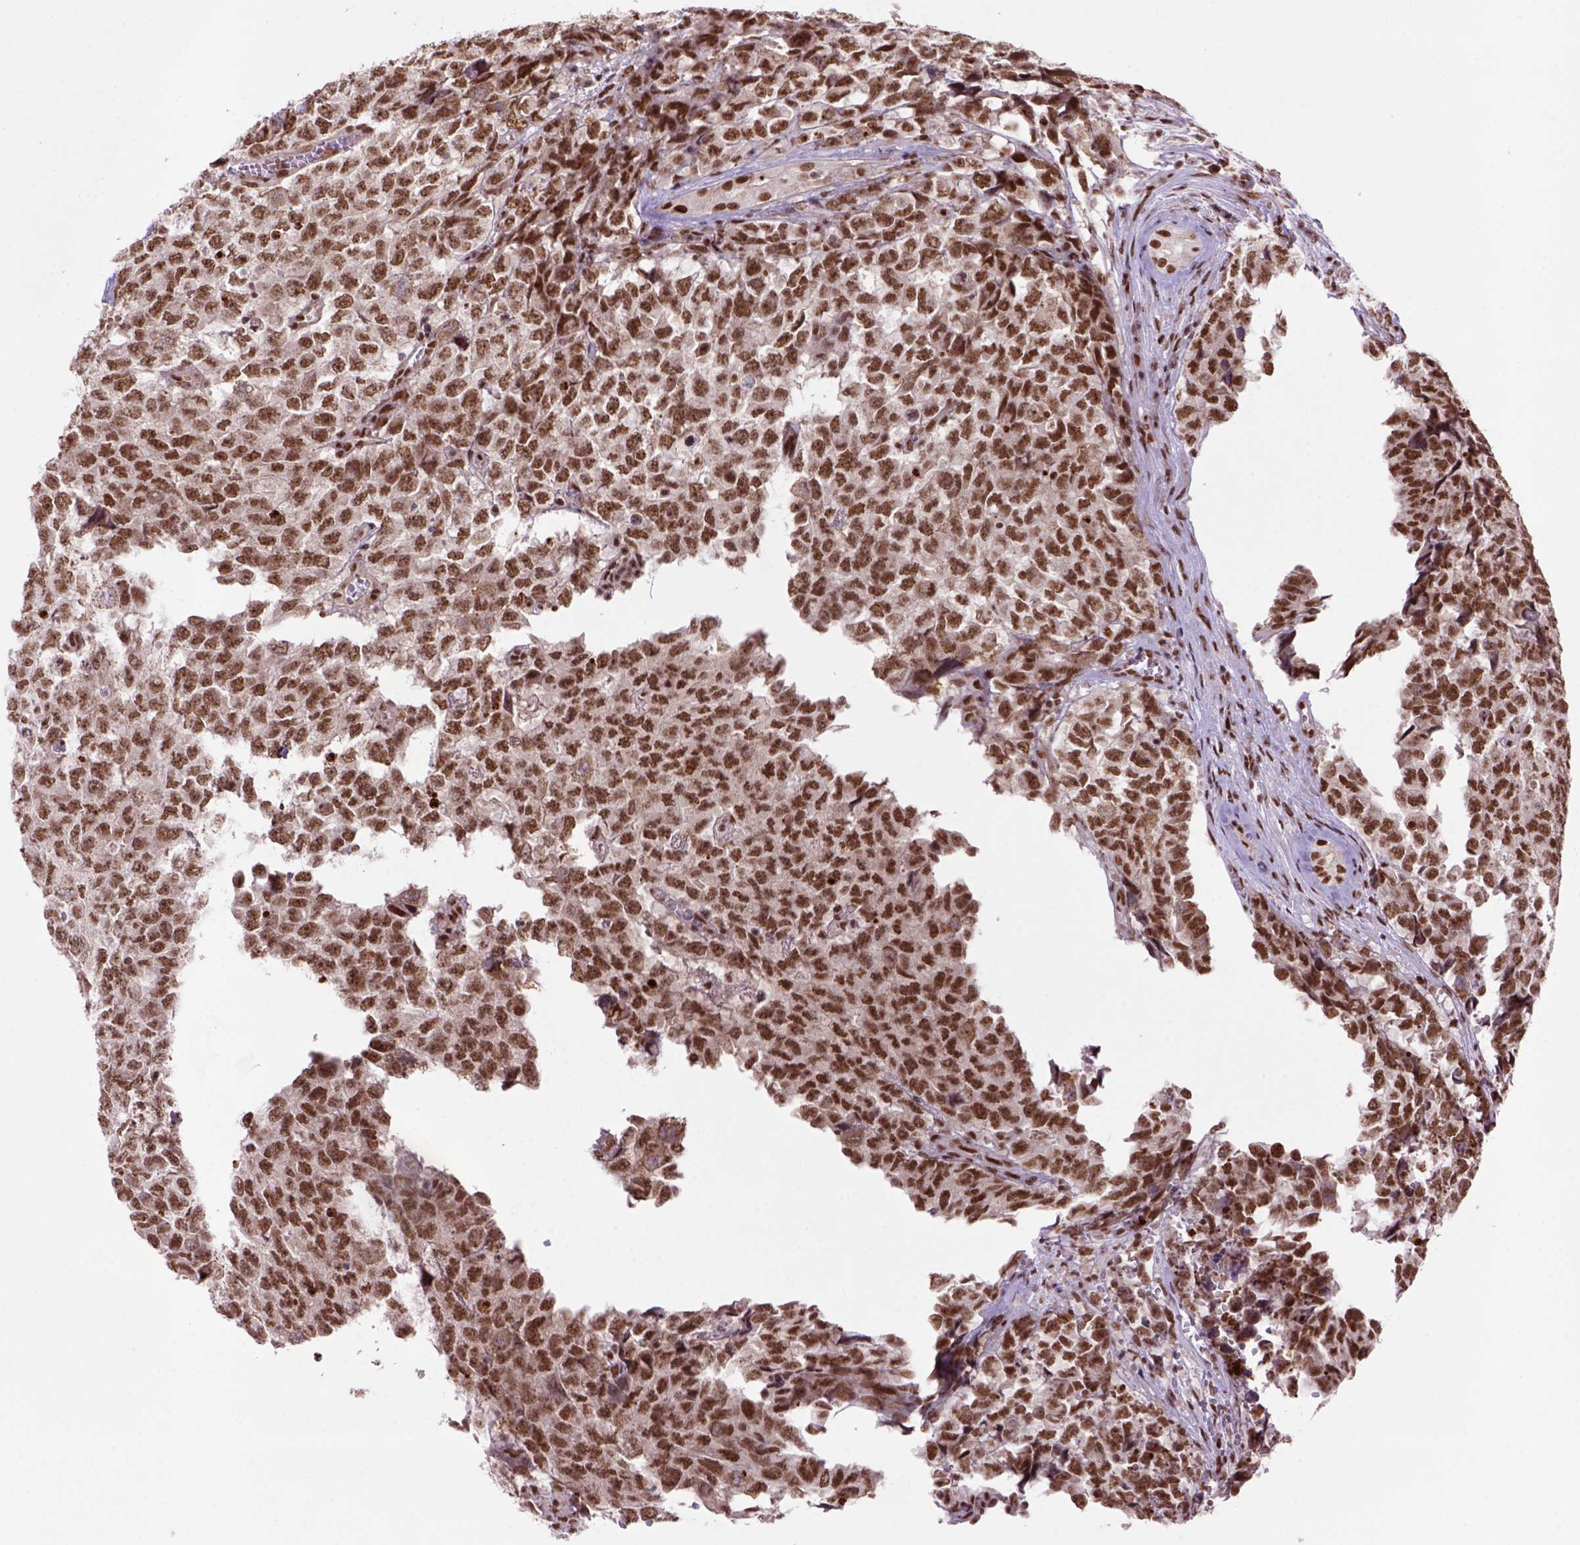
{"staining": {"intensity": "moderate", "quantity": ">75%", "location": "nuclear"}, "tissue": "testis cancer", "cell_type": "Tumor cells", "image_type": "cancer", "snomed": [{"axis": "morphology", "description": "Carcinoma, Embryonal, NOS"}, {"axis": "topography", "description": "Testis"}], "caption": "A high-resolution photomicrograph shows IHC staining of testis cancer, which demonstrates moderate nuclear expression in about >75% of tumor cells.", "gene": "NSMCE2", "patient": {"sex": "male", "age": 23}}